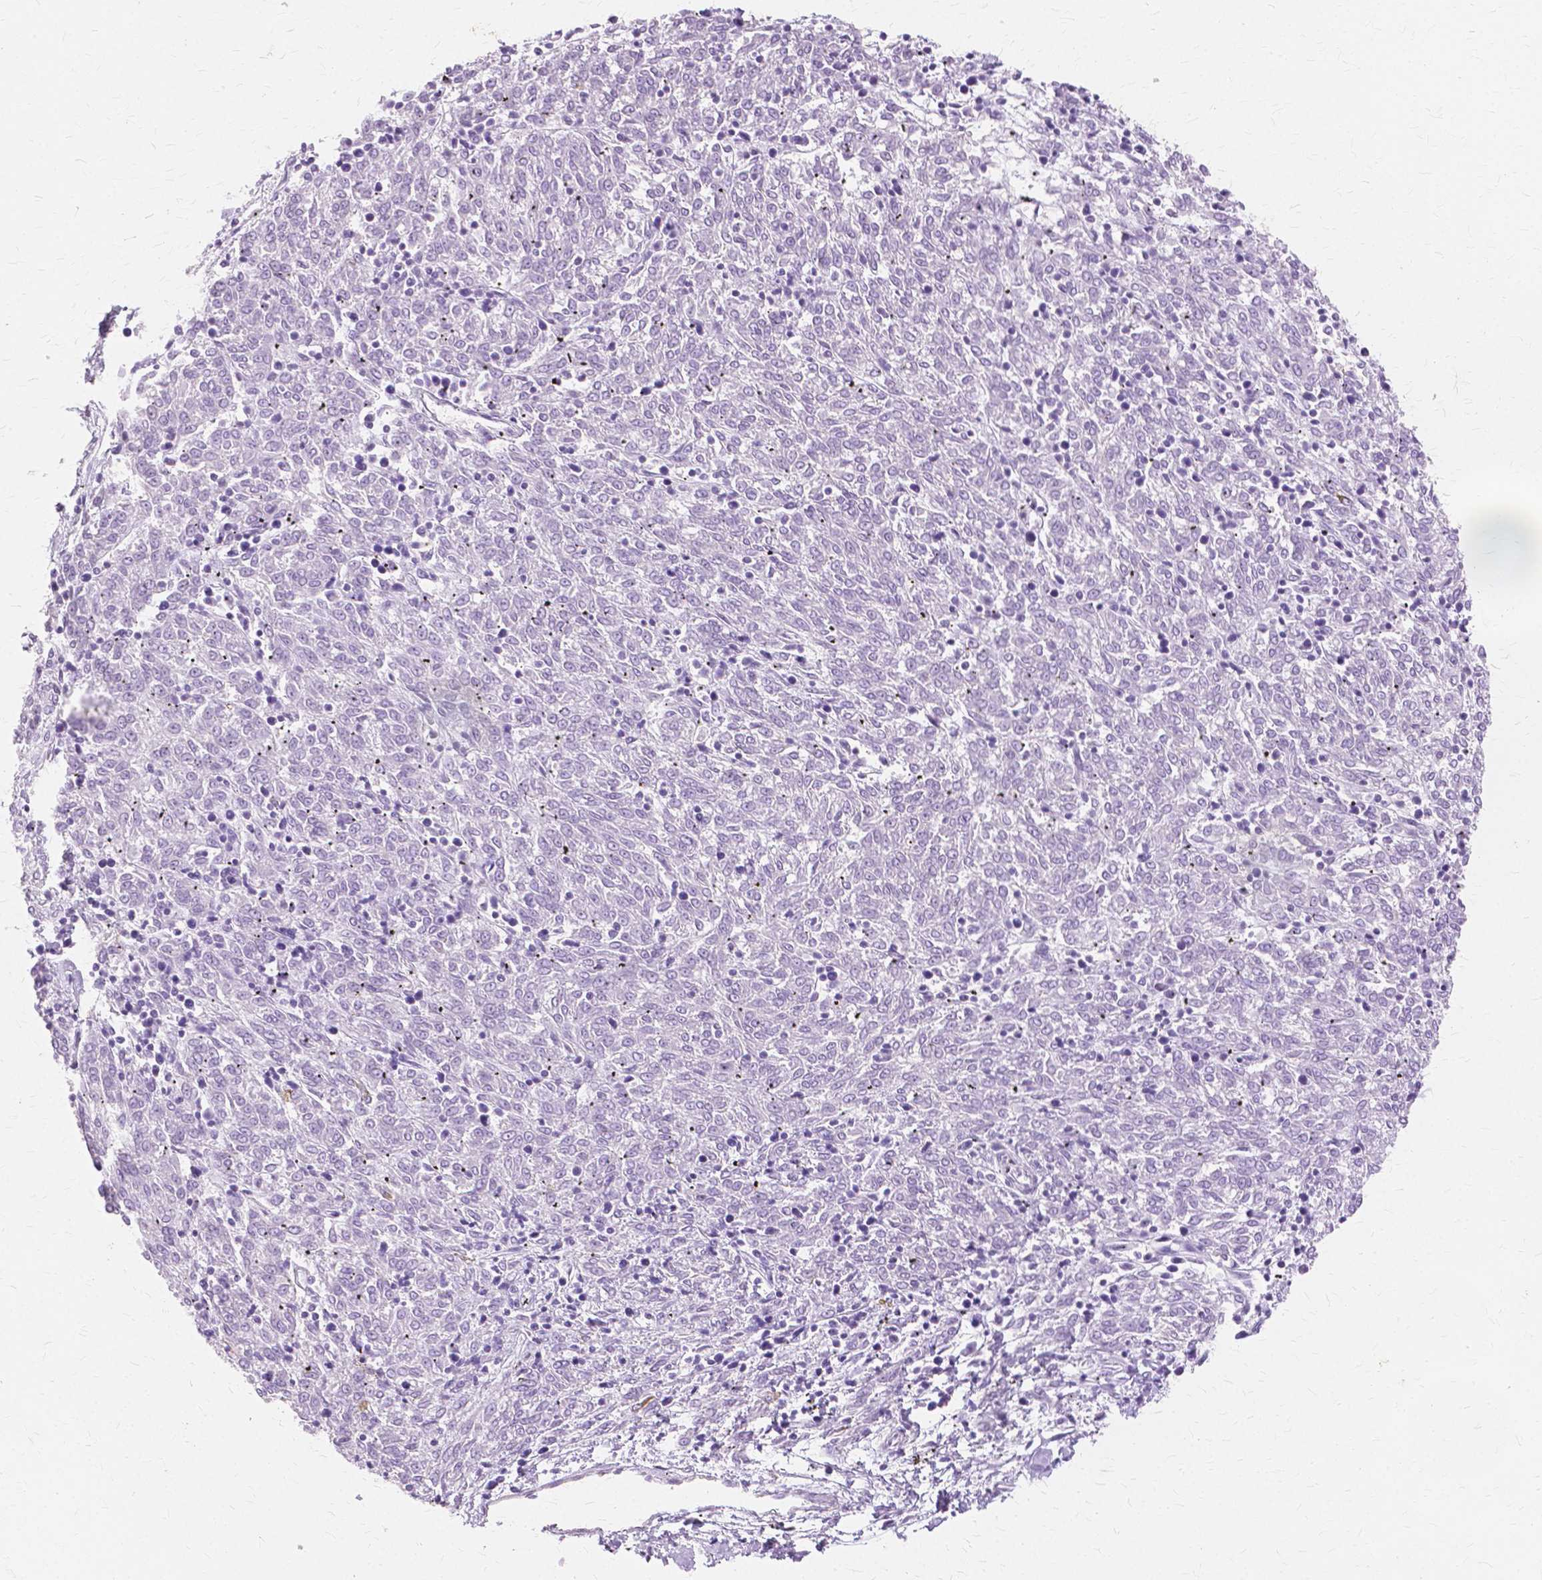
{"staining": {"intensity": "negative", "quantity": "none", "location": "none"}, "tissue": "melanoma", "cell_type": "Tumor cells", "image_type": "cancer", "snomed": [{"axis": "morphology", "description": "Malignant melanoma, NOS"}, {"axis": "topography", "description": "Skin"}], "caption": "This is a micrograph of immunohistochemistry staining of melanoma, which shows no expression in tumor cells.", "gene": "TGM1", "patient": {"sex": "female", "age": 72}}